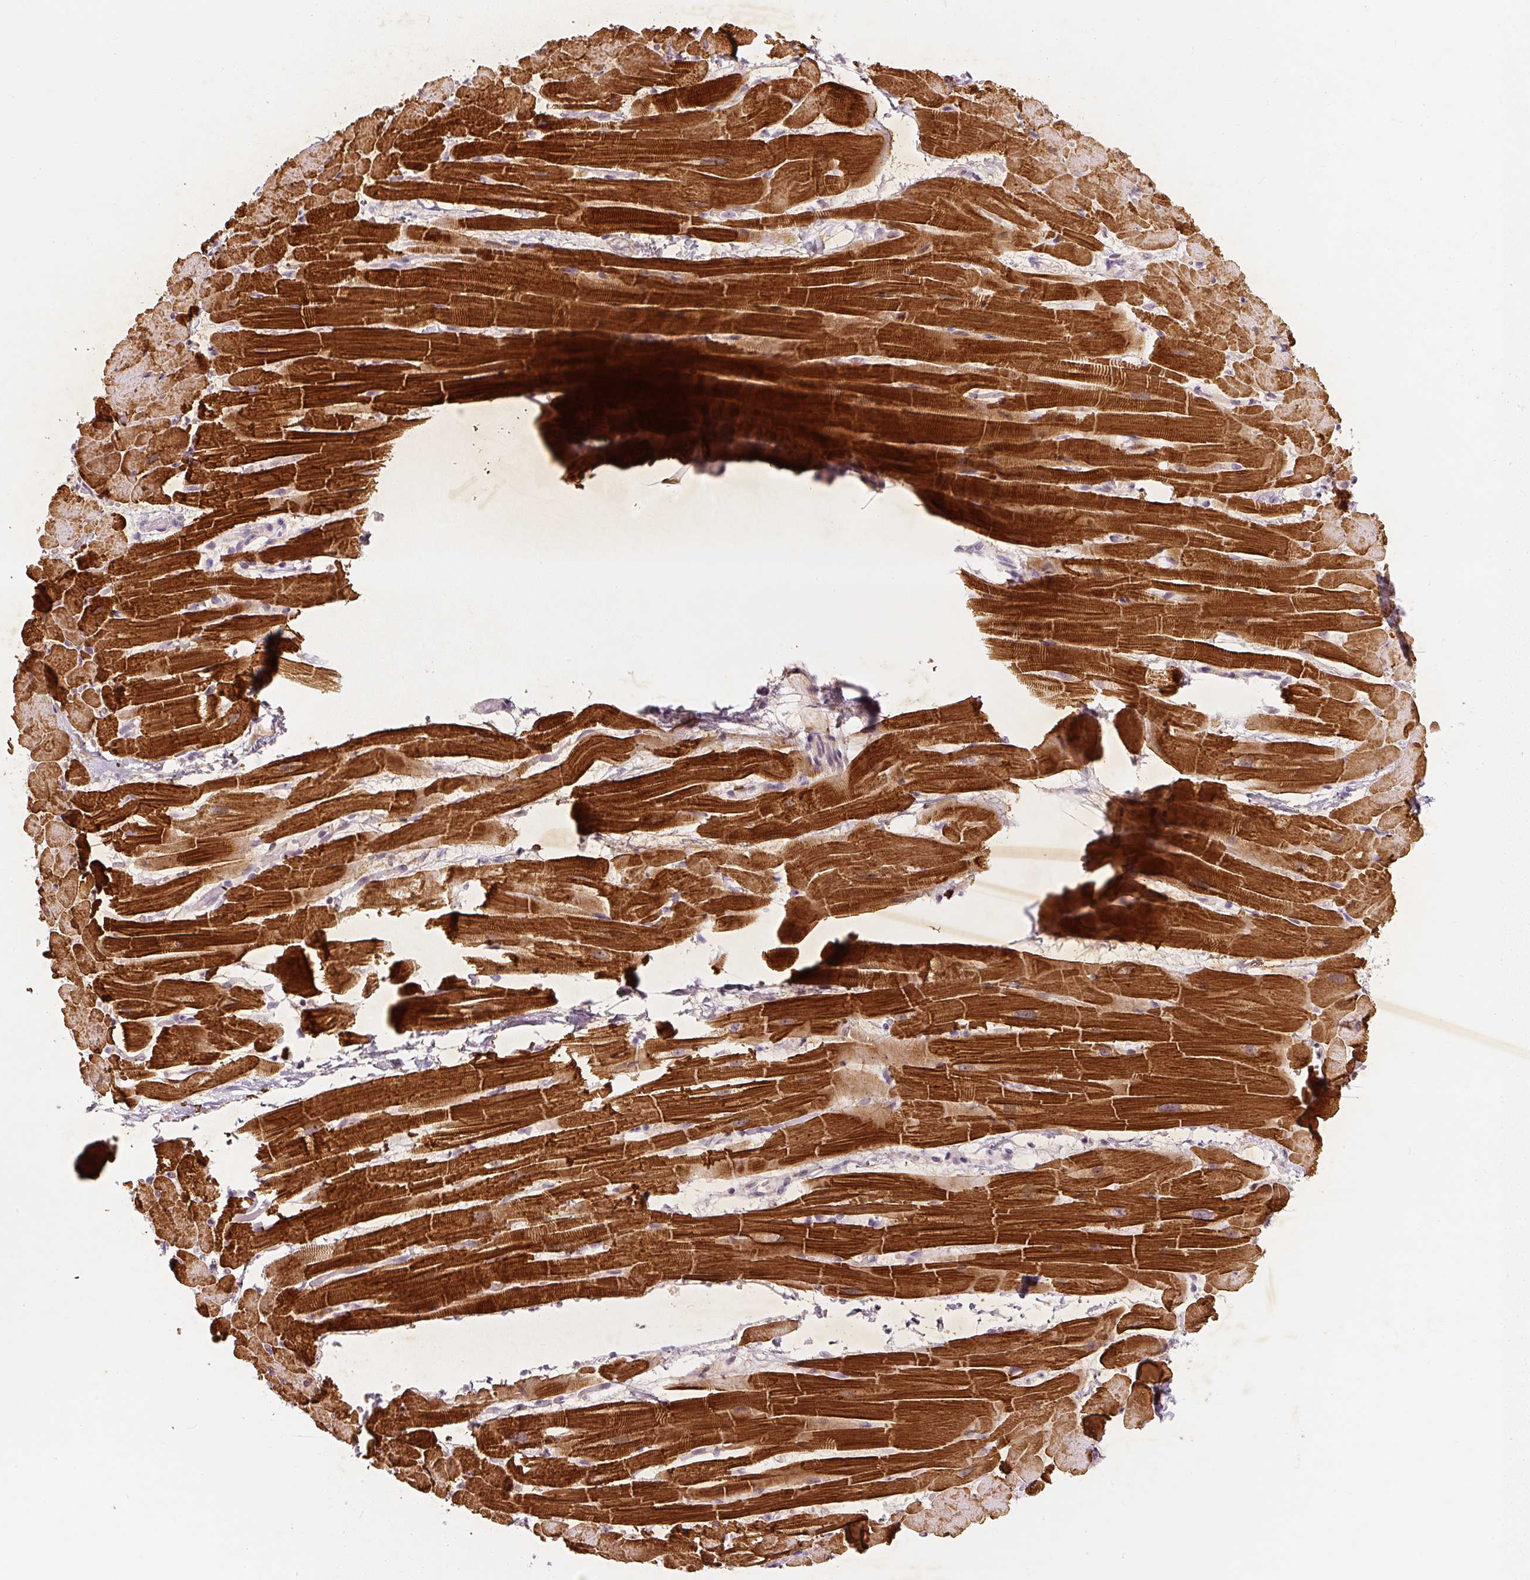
{"staining": {"intensity": "strong", "quantity": ">75%", "location": "cytoplasmic/membranous"}, "tissue": "heart muscle", "cell_type": "Cardiomyocytes", "image_type": "normal", "snomed": [{"axis": "morphology", "description": "Normal tissue, NOS"}, {"axis": "topography", "description": "Heart"}], "caption": "Immunohistochemistry (IHC) staining of benign heart muscle, which demonstrates high levels of strong cytoplasmic/membranous staining in approximately >75% of cardiomyocytes indicating strong cytoplasmic/membranous protein staining. The staining was performed using DAB (brown) for protein detection and nuclei were counterstained in hematoxylin (blue).", "gene": "PWWP3B", "patient": {"sex": "male", "age": 37}}